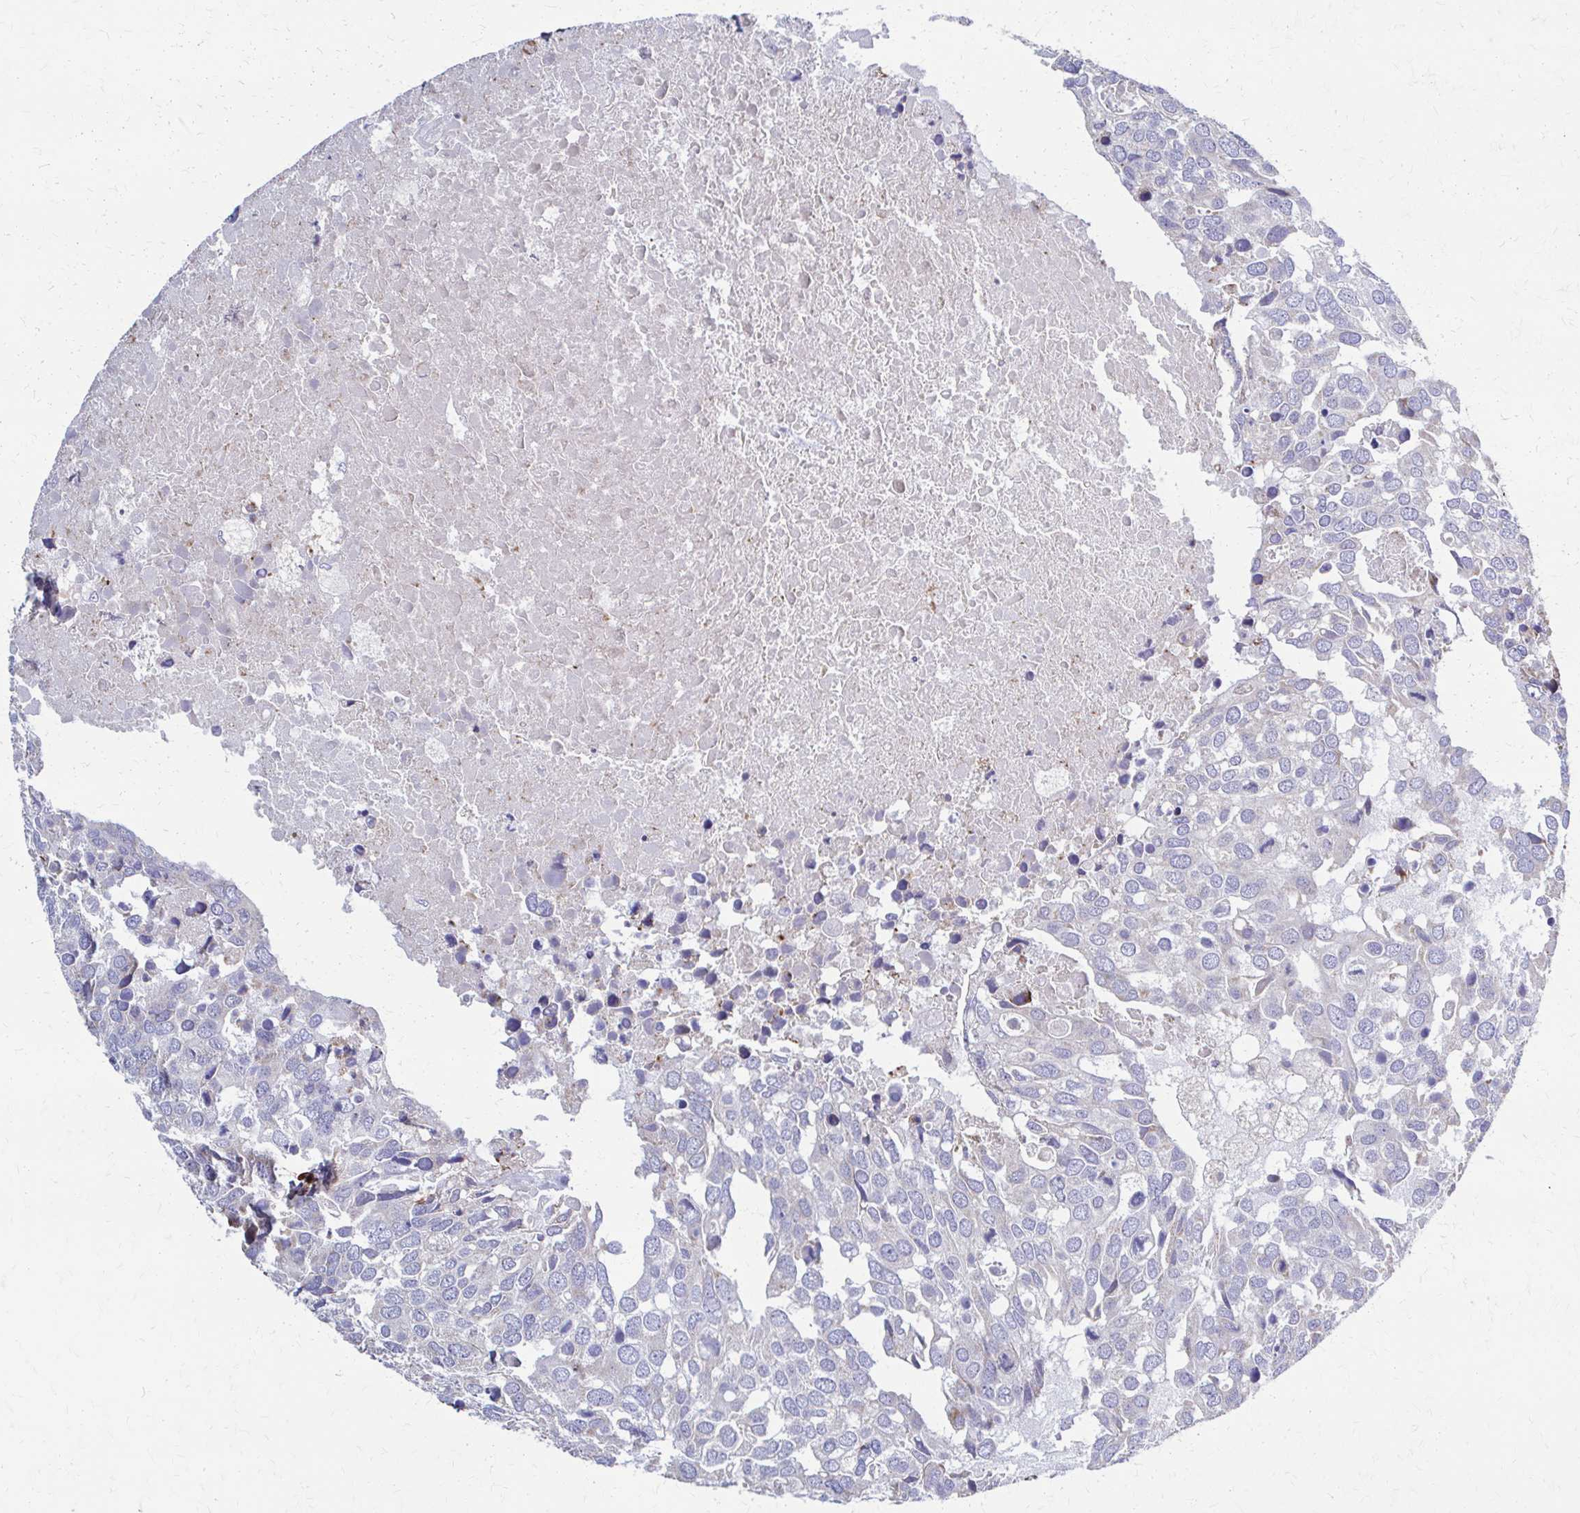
{"staining": {"intensity": "negative", "quantity": "none", "location": "none"}, "tissue": "breast cancer", "cell_type": "Tumor cells", "image_type": "cancer", "snomed": [{"axis": "morphology", "description": "Duct carcinoma"}, {"axis": "topography", "description": "Breast"}], "caption": "DAB (3,3'-diaminobenzidine) immunohistochemical staining of human breast cancer (infiltrating ductal carcinoma) demonstrates no significant expression in tumor cells. (DAB immunohistochemistry (IHC) visualized using brightfield microscopy, high magnification).", "gene": "TIMMDC1", "patient": {"sex": "female", "age": 83}}